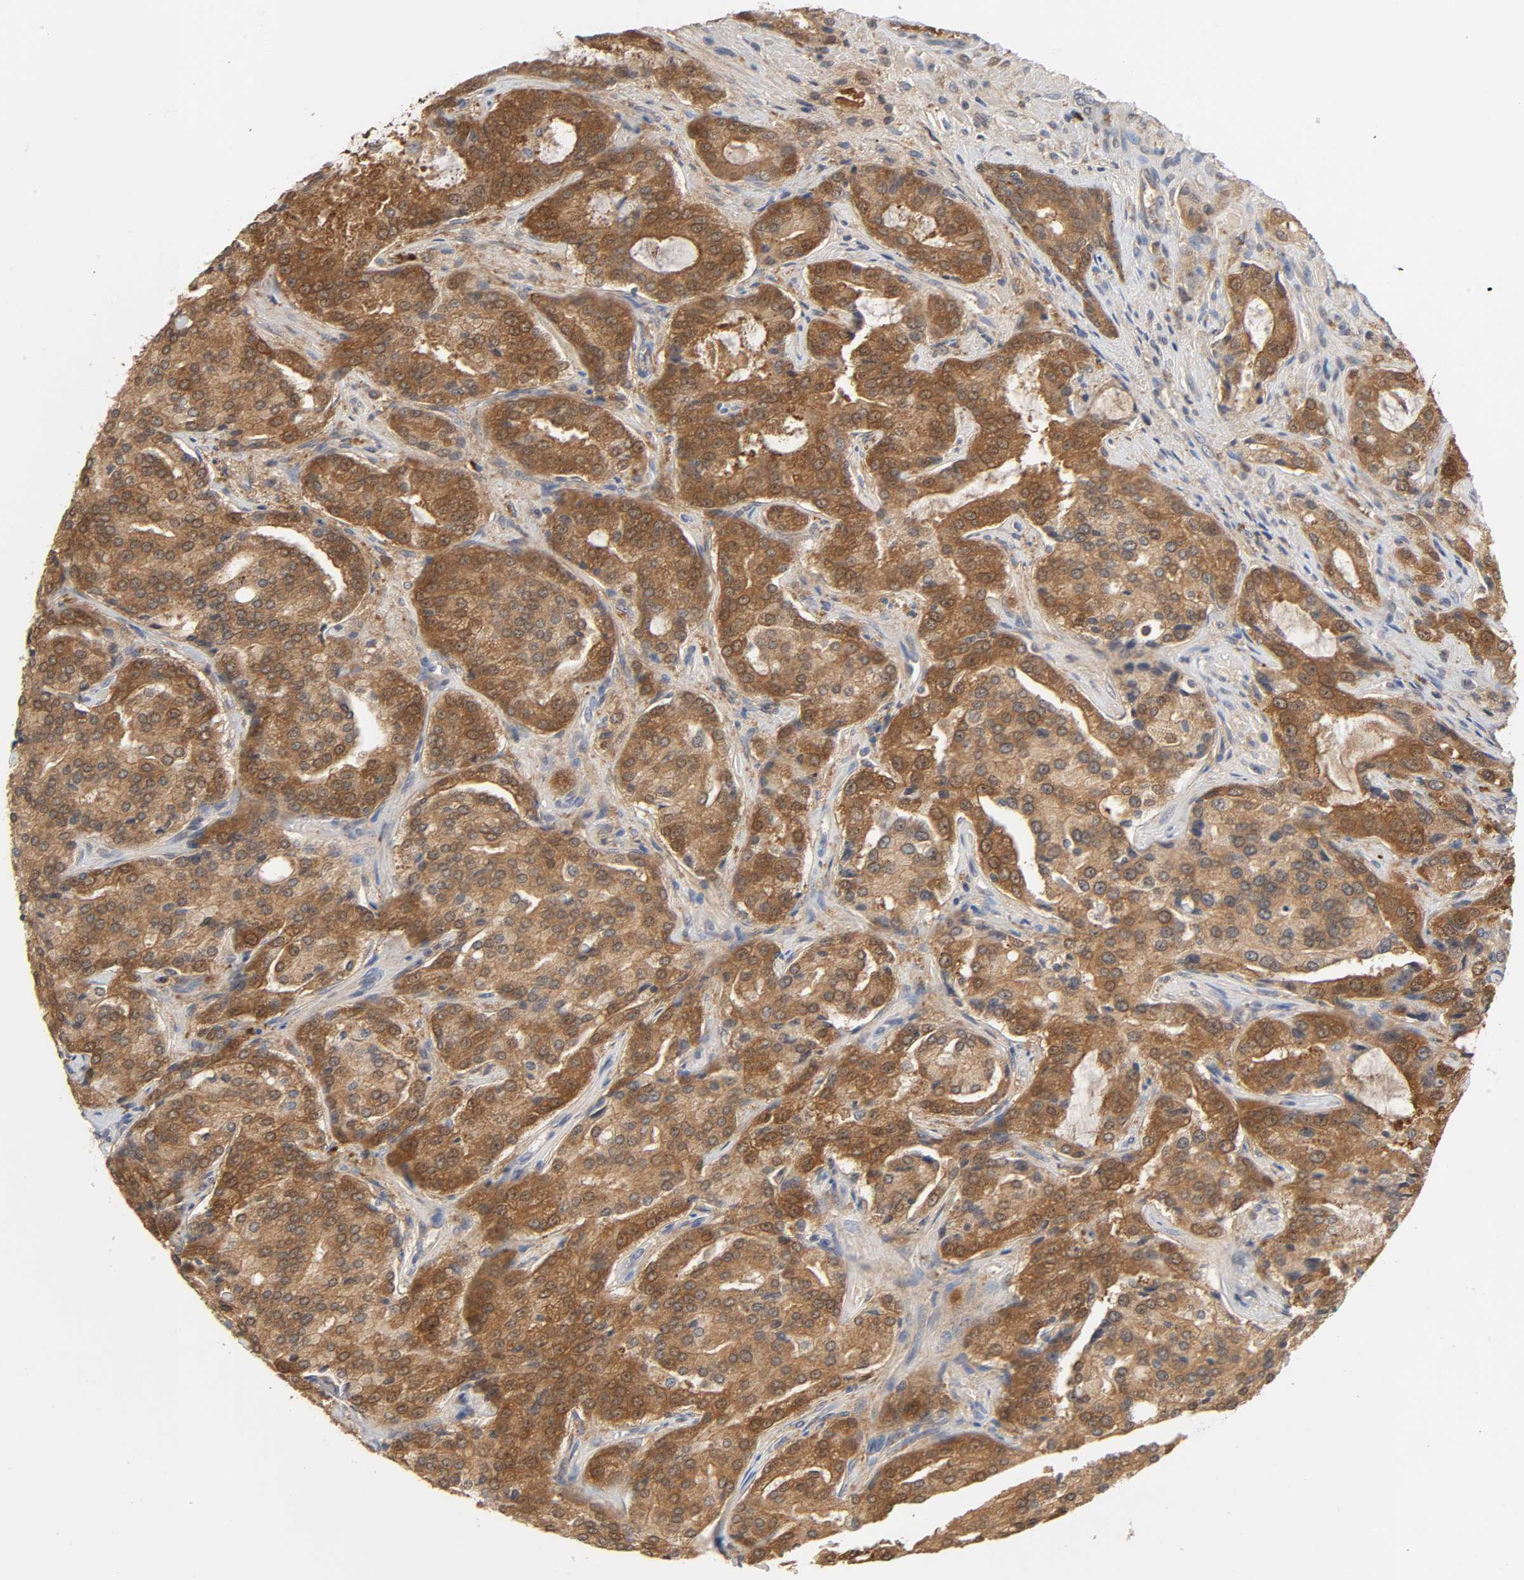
{"staining": {"intensity": "strong", "quantity": ">75%", "location": "cytoplasmic/membranous"}, "tissue": "prostate cancer", "cell_type": "Tumor cells", "image_type": "cancer", "snomed": [{"axis": "morphology", "description": "Adenocarcinoma, High grade"}, {"axis": "topography", "description": "Prostate"}], "caption": "Prostate high-grade adenocarcinoma was stained to show a protein in brown. There is high levels of strong cytoplasmic/membranous staining in about >75% of tumor cells. (DAB (3,3'-diaminobenzidine) = brown stain, brightfield microscopy at high magnification).", "gene": "MIF", "patient": {"sex": "male", "age": 72}}